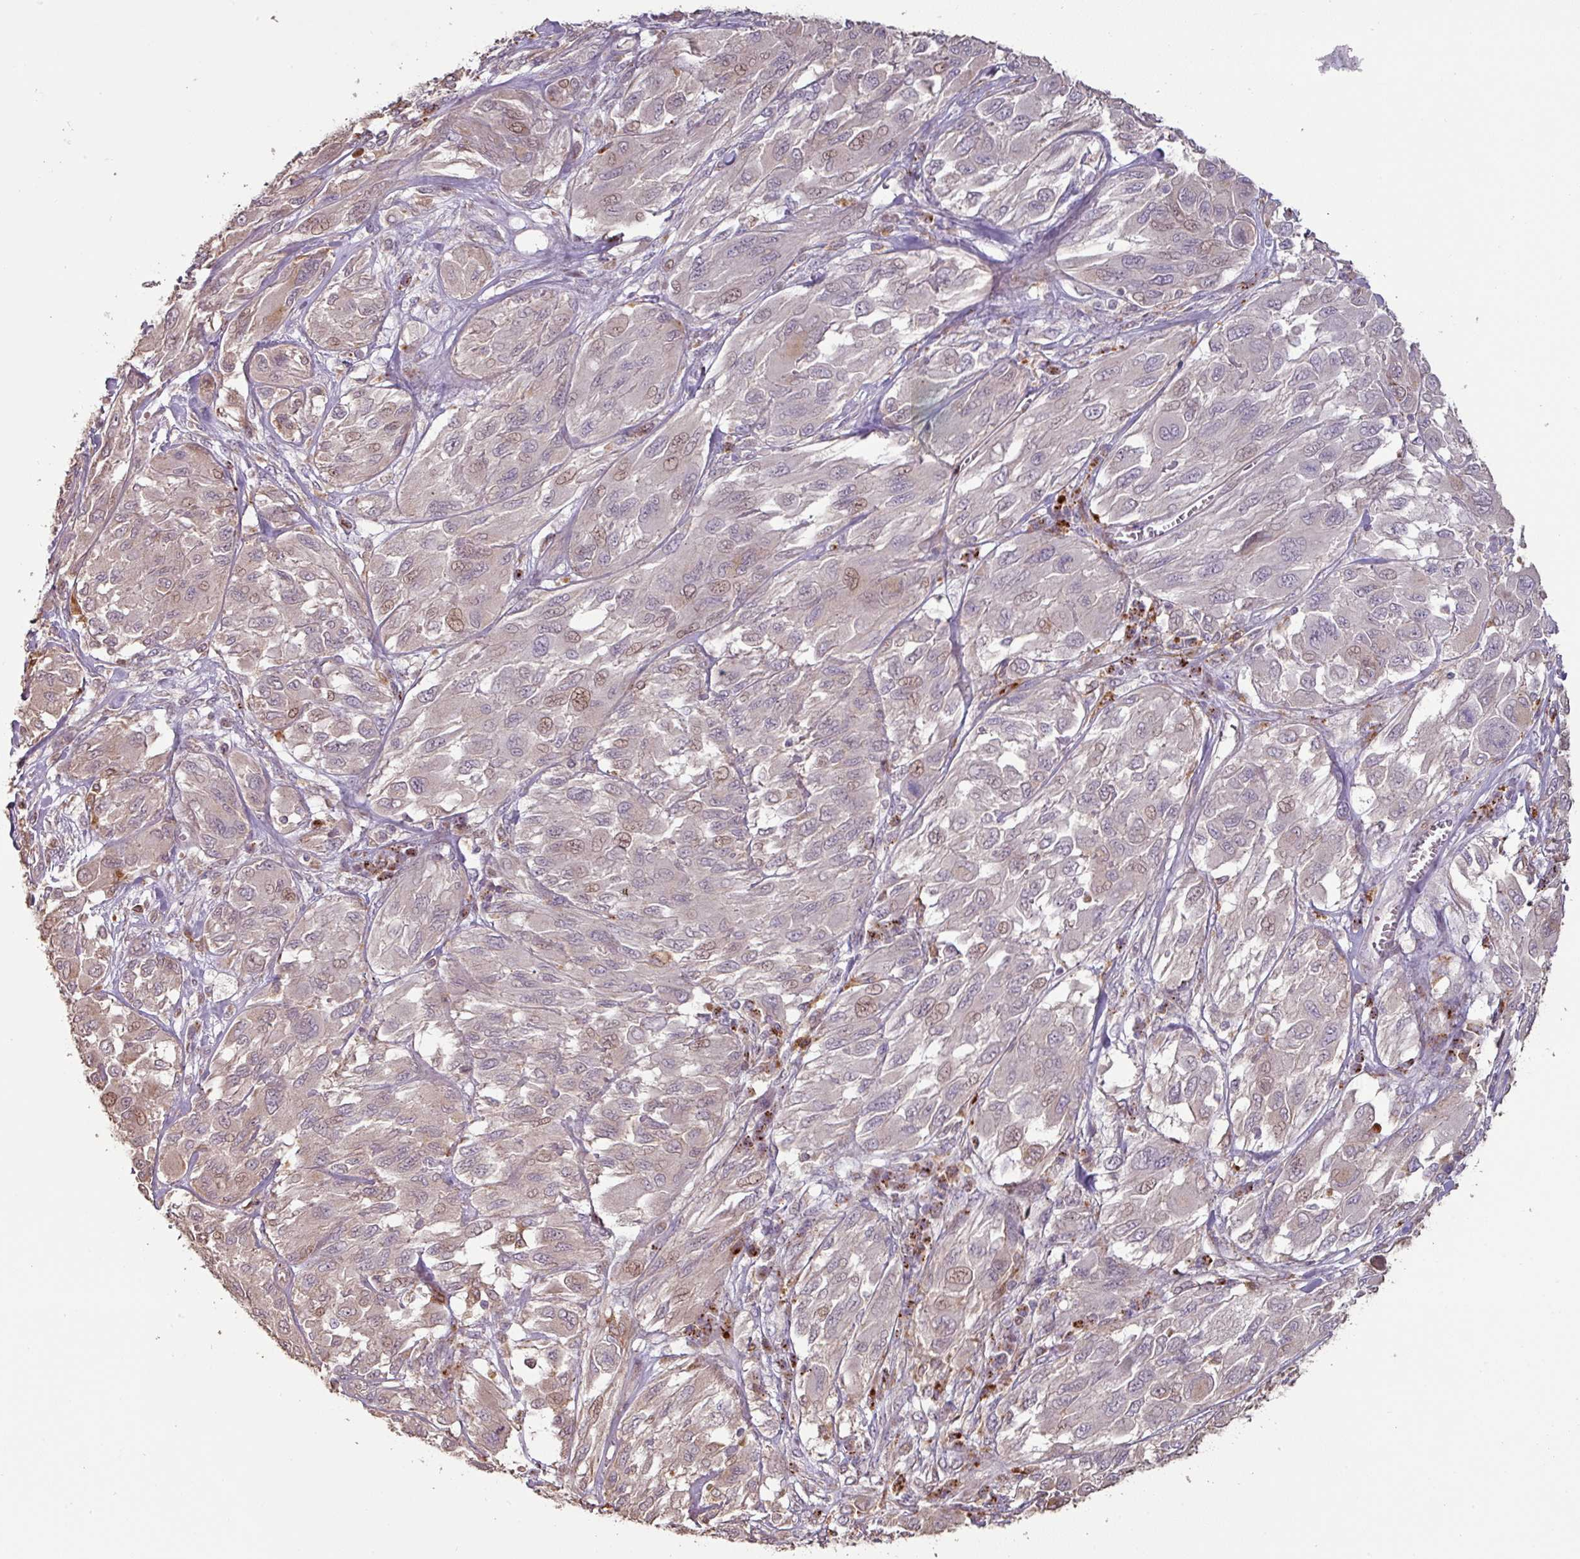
{"staining": {"intensity": "weak", "quantity": "25%-75%", "location": "nuclear"}, "tissue": "melanoma", "cell_type": "Tumor cells", "image_type": "cancer", "snomed": [{"axis": "morphology", "description": "Malignant melanoma, NOS"}, {"axis": "topography", "description": "Skin"}], "caption": "An immunohistochemistry (IHC) photomicrograph of tumor tissue is shown. Protein staining in brown highlights weak nuclear positivity in malignant melanoma within tumor cells.", "gene": "CXCR5", "patient": {"sex": "female", "age": 91}}